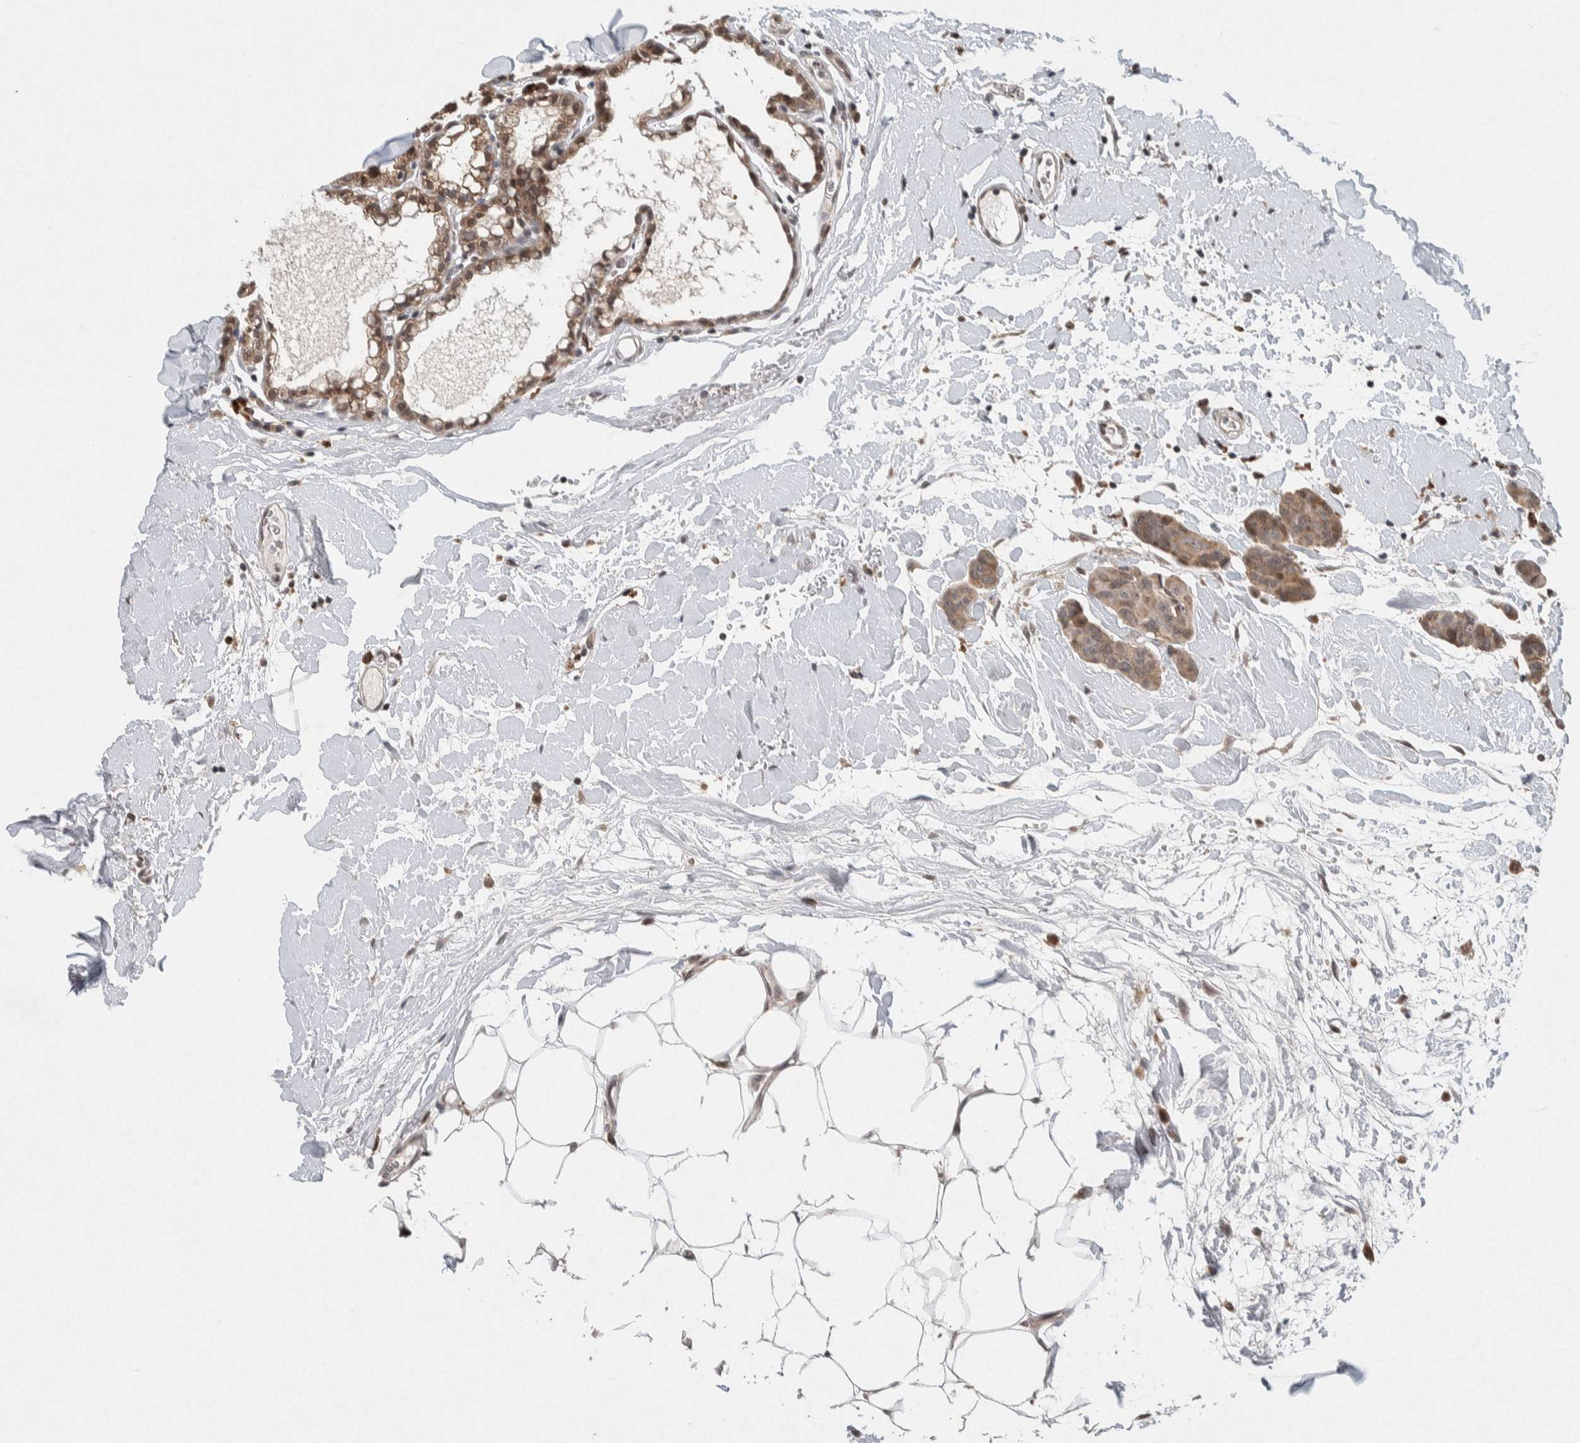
{"staining": {"intensity": "weak", "quantity": ">75%", "location": "cytoplasmic/membranous"}, "tissue": "breast cancer", "cell_type": "Tumor cells", "image_type": "cancer", "snomed": [{"axis": "morphology", "description": "Normal tissue, NOS"}, {"axis": "morphology", "description": "Duct carcinoma"}, {"axis": "topography", "description": "Breast"}], "caption": "An image of human breast cancer stained for a protein displays weak cytoplasmic/membranous brown staining in tumor cells.", "gene": "KCNK1", "patient": {"sex": "female", "age": 40}}